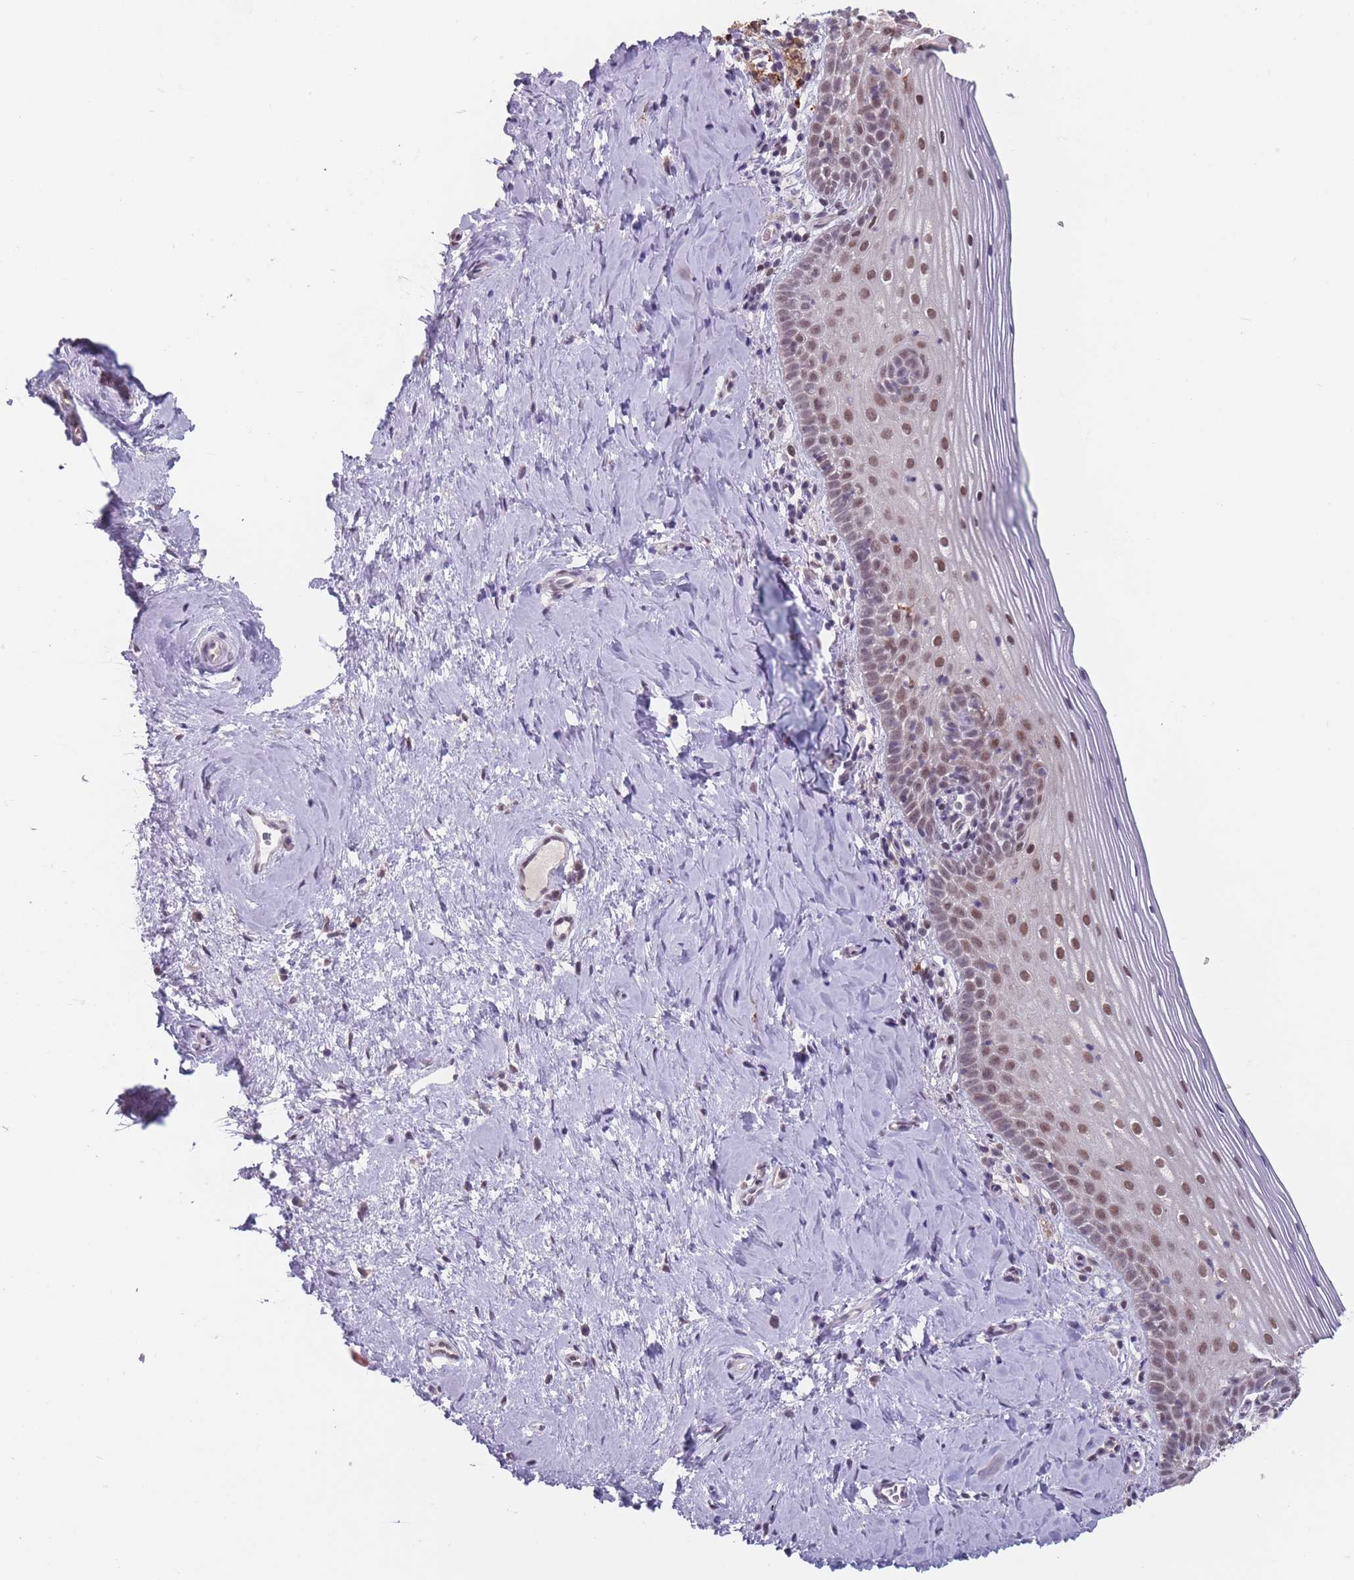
{"staining": {"intensity": "moderate", "quantity": "<25%", "location": "nuclear"}, "tissue": "cervix", "cell_type": "Glandular cells", "image_type": "normal", "snomed": [{"axis": "morphology", "description": "Normal tissue, NOS"}, {"axis": "topography", "description": "Cervix"}], "caption": "Immunohistochemistry photomicrograph of unremarkable cervix: human cervix stained using immunohistochemistry reveals low levels of moderate protein expression localized specifically in the nuclear of glandular cells, appearing as a nuclear brown color.", "gene": "PEX7", "patient": {"sex": "female", "age": 44}}